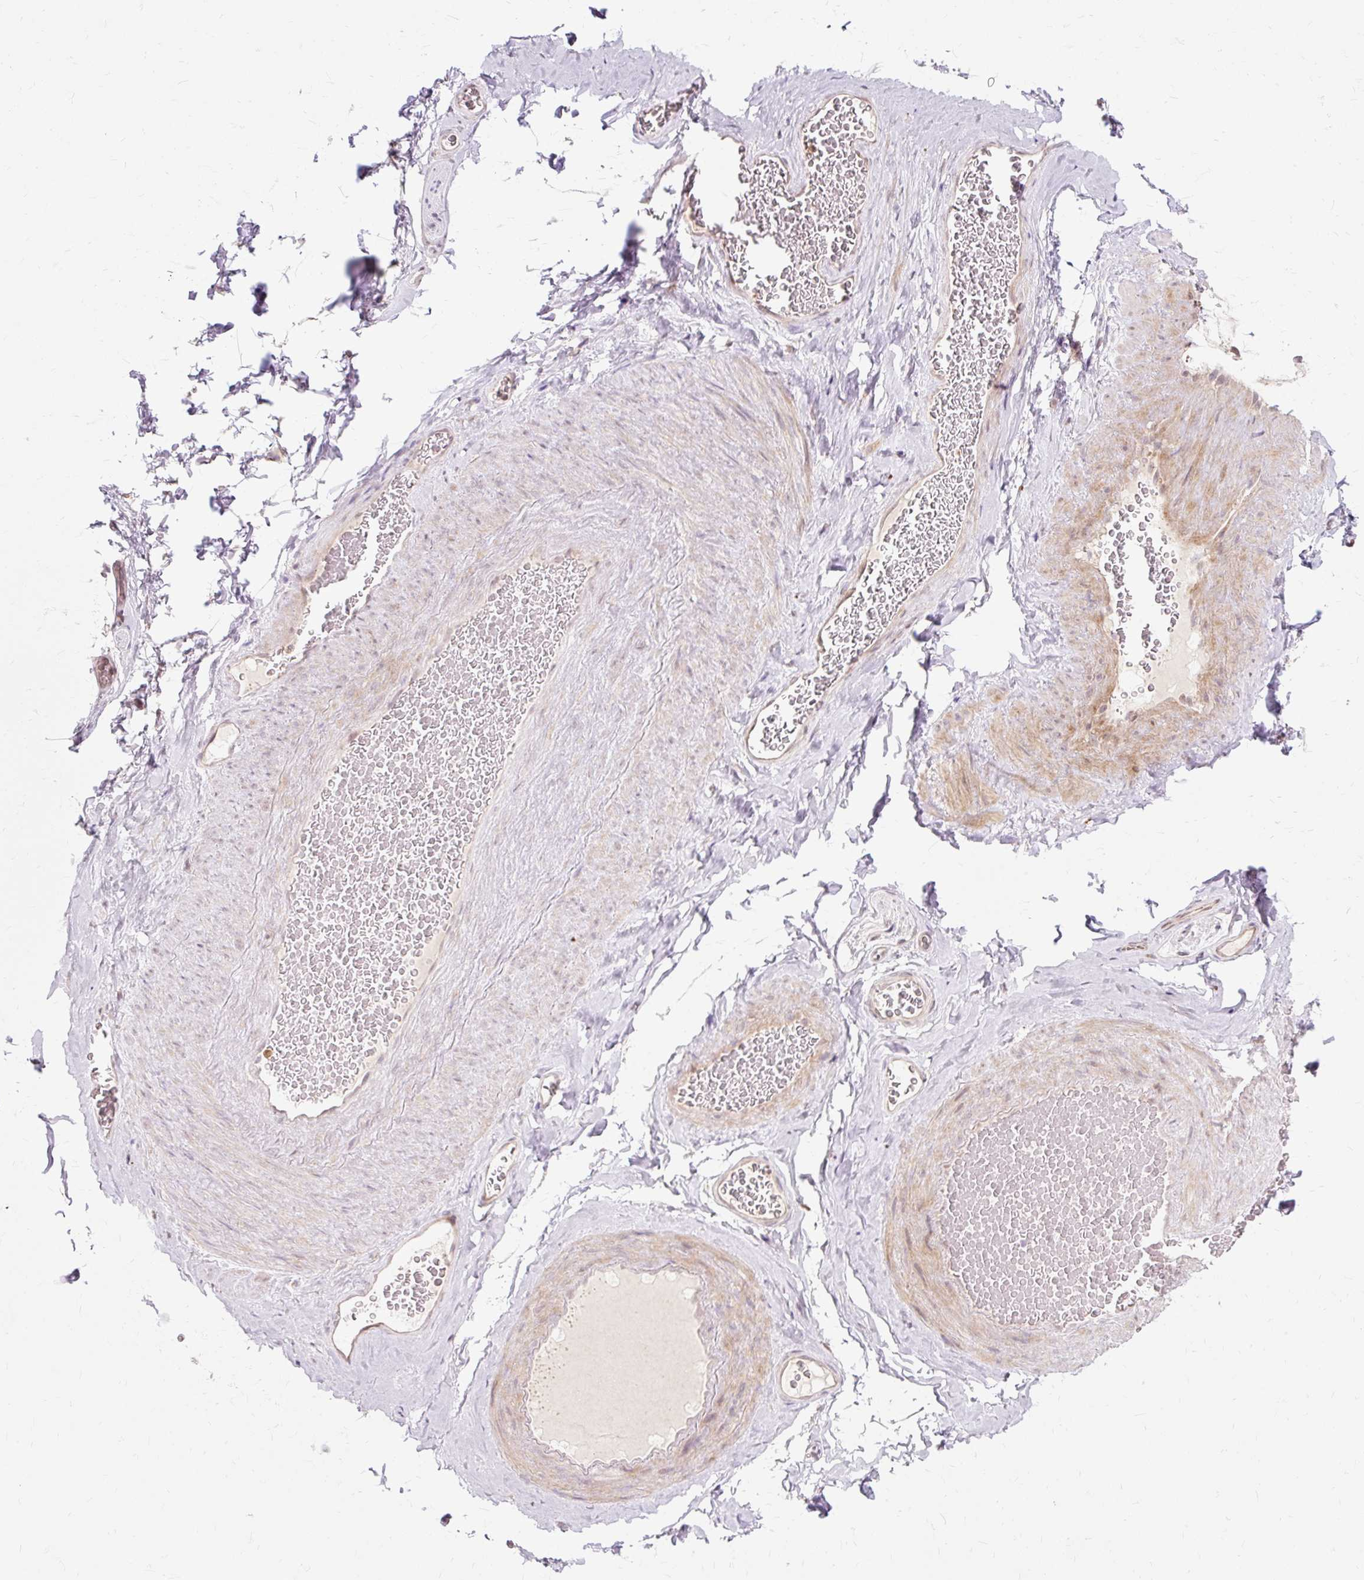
{"staining": {"intensity": "negative", "quantity": "none", "location": "none"}, "tissue": "adipose tissue", "cell_type": "Adipocytes", "image_type": "normal", "snomed": [{"axis": "morphology", "description": "Normal tissue, NOS"}, {"axis": "topography", "description": "Vascular tissue"}, {"axis": "topography", "description": "Peripheral nerve tissue"}], "caption": "An image of human adipose tissue is negative for staining in adipocytes. (DAB immunohistochemistry visualized using brightfield microscopy, high magnification).", "gene": "GEMIN2", "patient": {"sex": "male", "age": 41}}